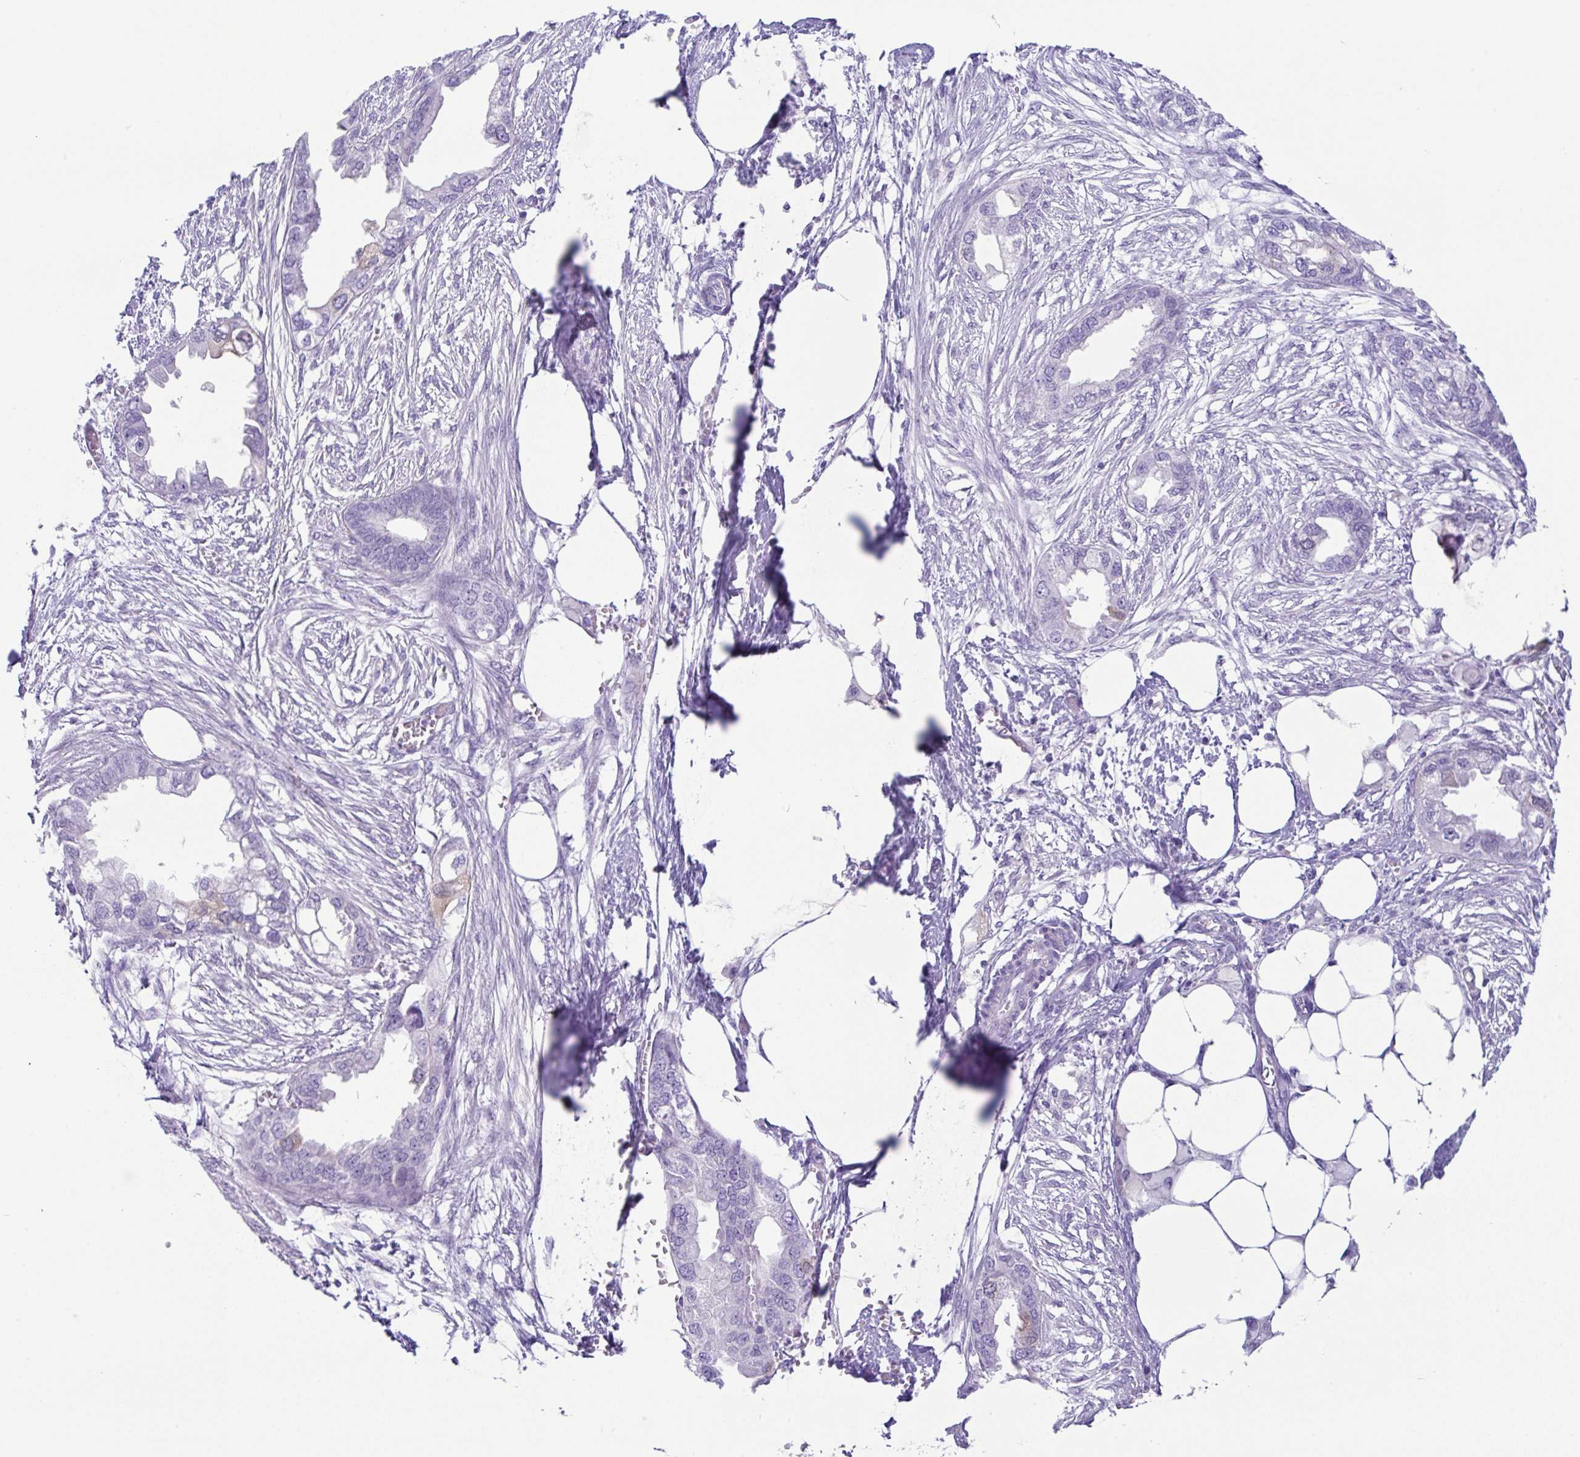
{"staining": {"intensity": "negative", "quantity": "none", "location": "none"}, "tissue": "endometrial cancer", "cell_type": "Tumor cells", "image_type": "cancer", "snomed": [{"axis": "morphology", "description": "Adenocarcinoma, NOS"}, {"axis": "morphology", "description": "Adenocarcinoma, metastatic, NOS"}, {"axis": "topography", "description": "Adipose tissue"}, {"axis": "topography", "description": "Endometrium"}], "caption": "Endometrial metastatic adenocarcinoma was stained to show a protein in brown. There is no significant positivity in tumor cells. Brightfield microscopy of immunohistochemistry (IHC) stained with DAB (brown) and hematoxylin (blue), captured at high magnification.", "gene": "RRM2", "patient": {"sex": "female", "age": 67}}